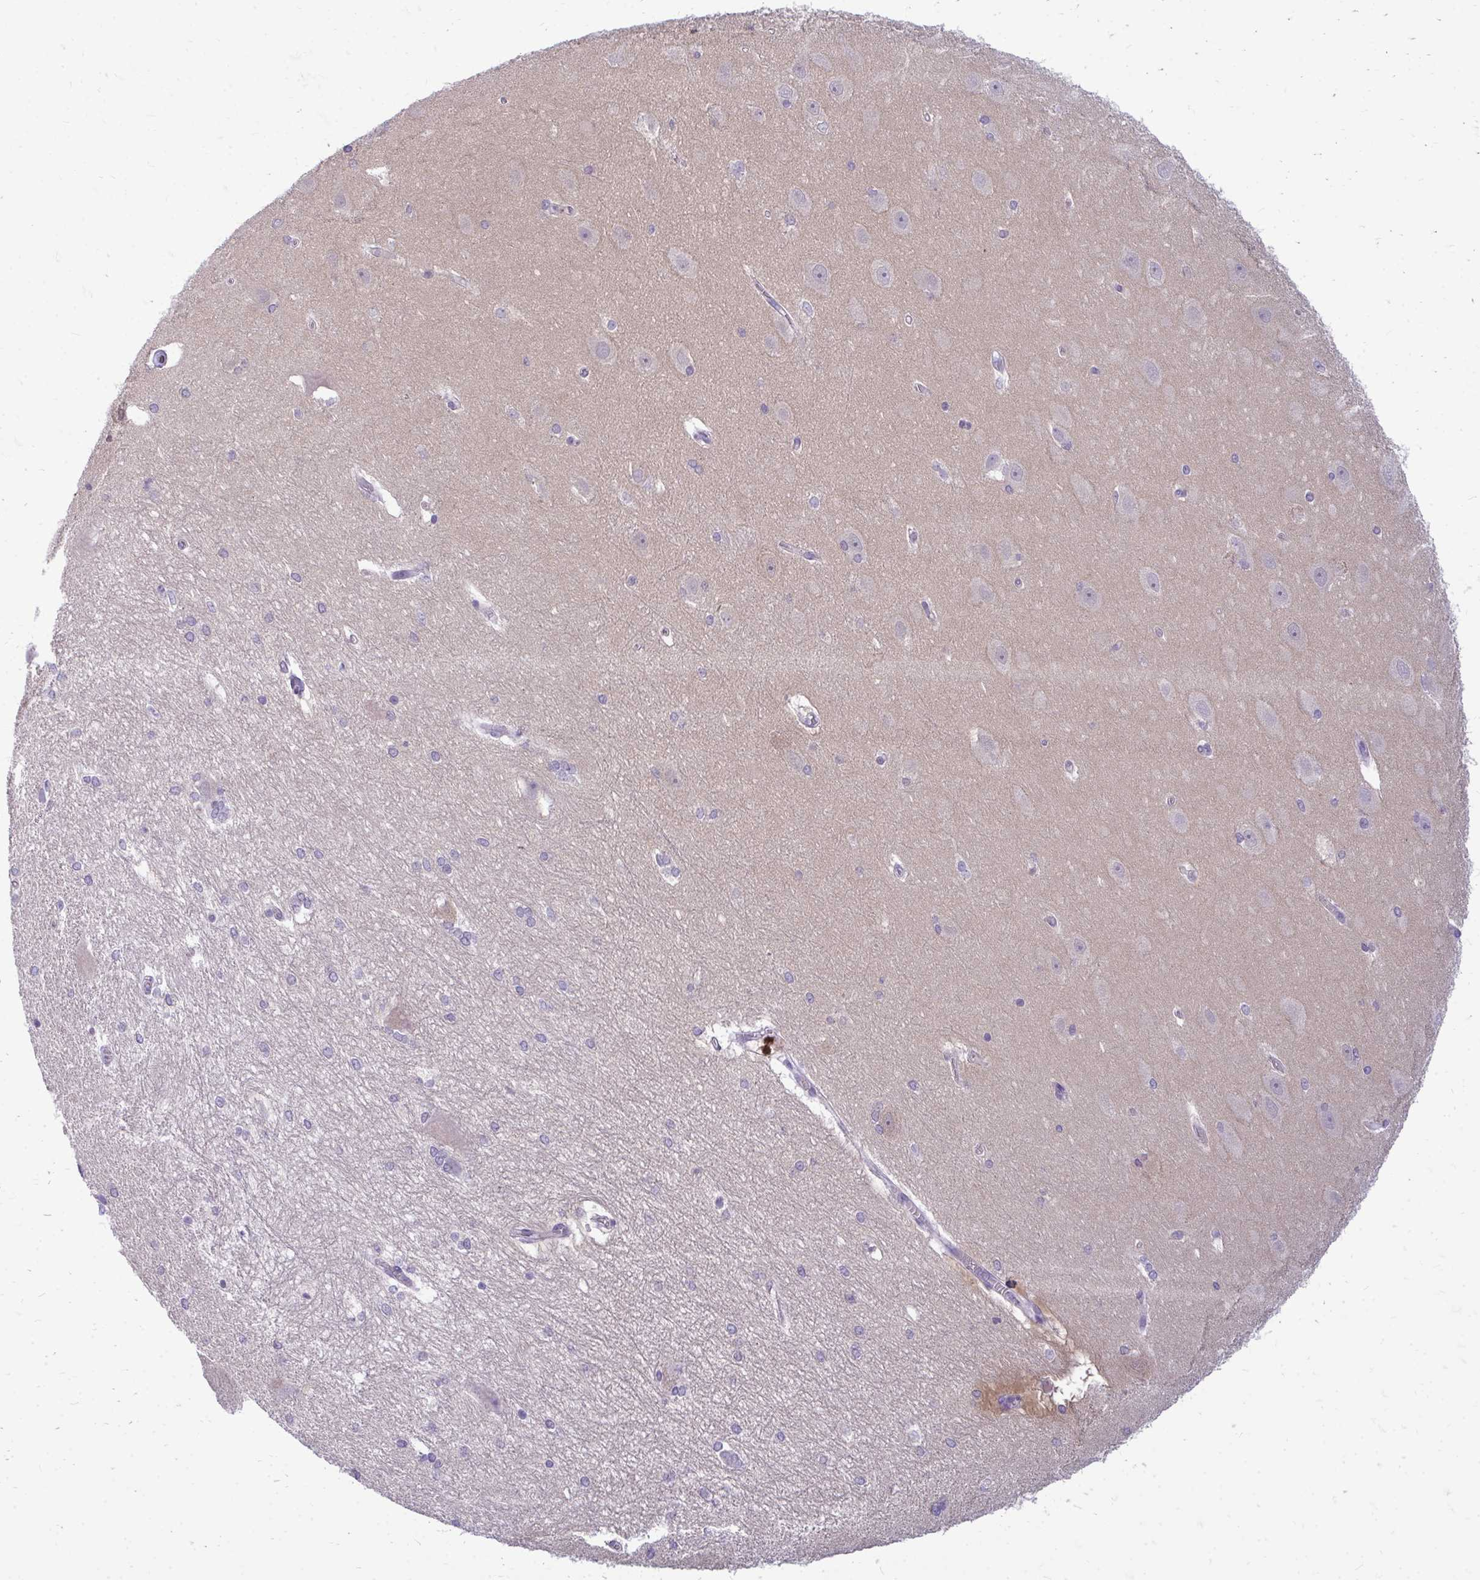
{"staining": {"intensity": "negative", "quantity": "none", "location": "none"}, "tissue": "hippocampus", "cell_type": "Glial cells", "image_type": "normal", "snomed": [{"axis": "morphology", "description": "Normal tissue, NOS"}, {"axis": "topography", "description": "Cerebral cortex"}, {"axis": "topography", "description": "Hippocampus"}], "caption": "DAB (3,3'-diaminobenzidine) immunohistochemical staining of normal human hippocampus shows no significant staining in glial cells.", "gene": "FABP3", "patient": {"sex": "female", "age": 19}}